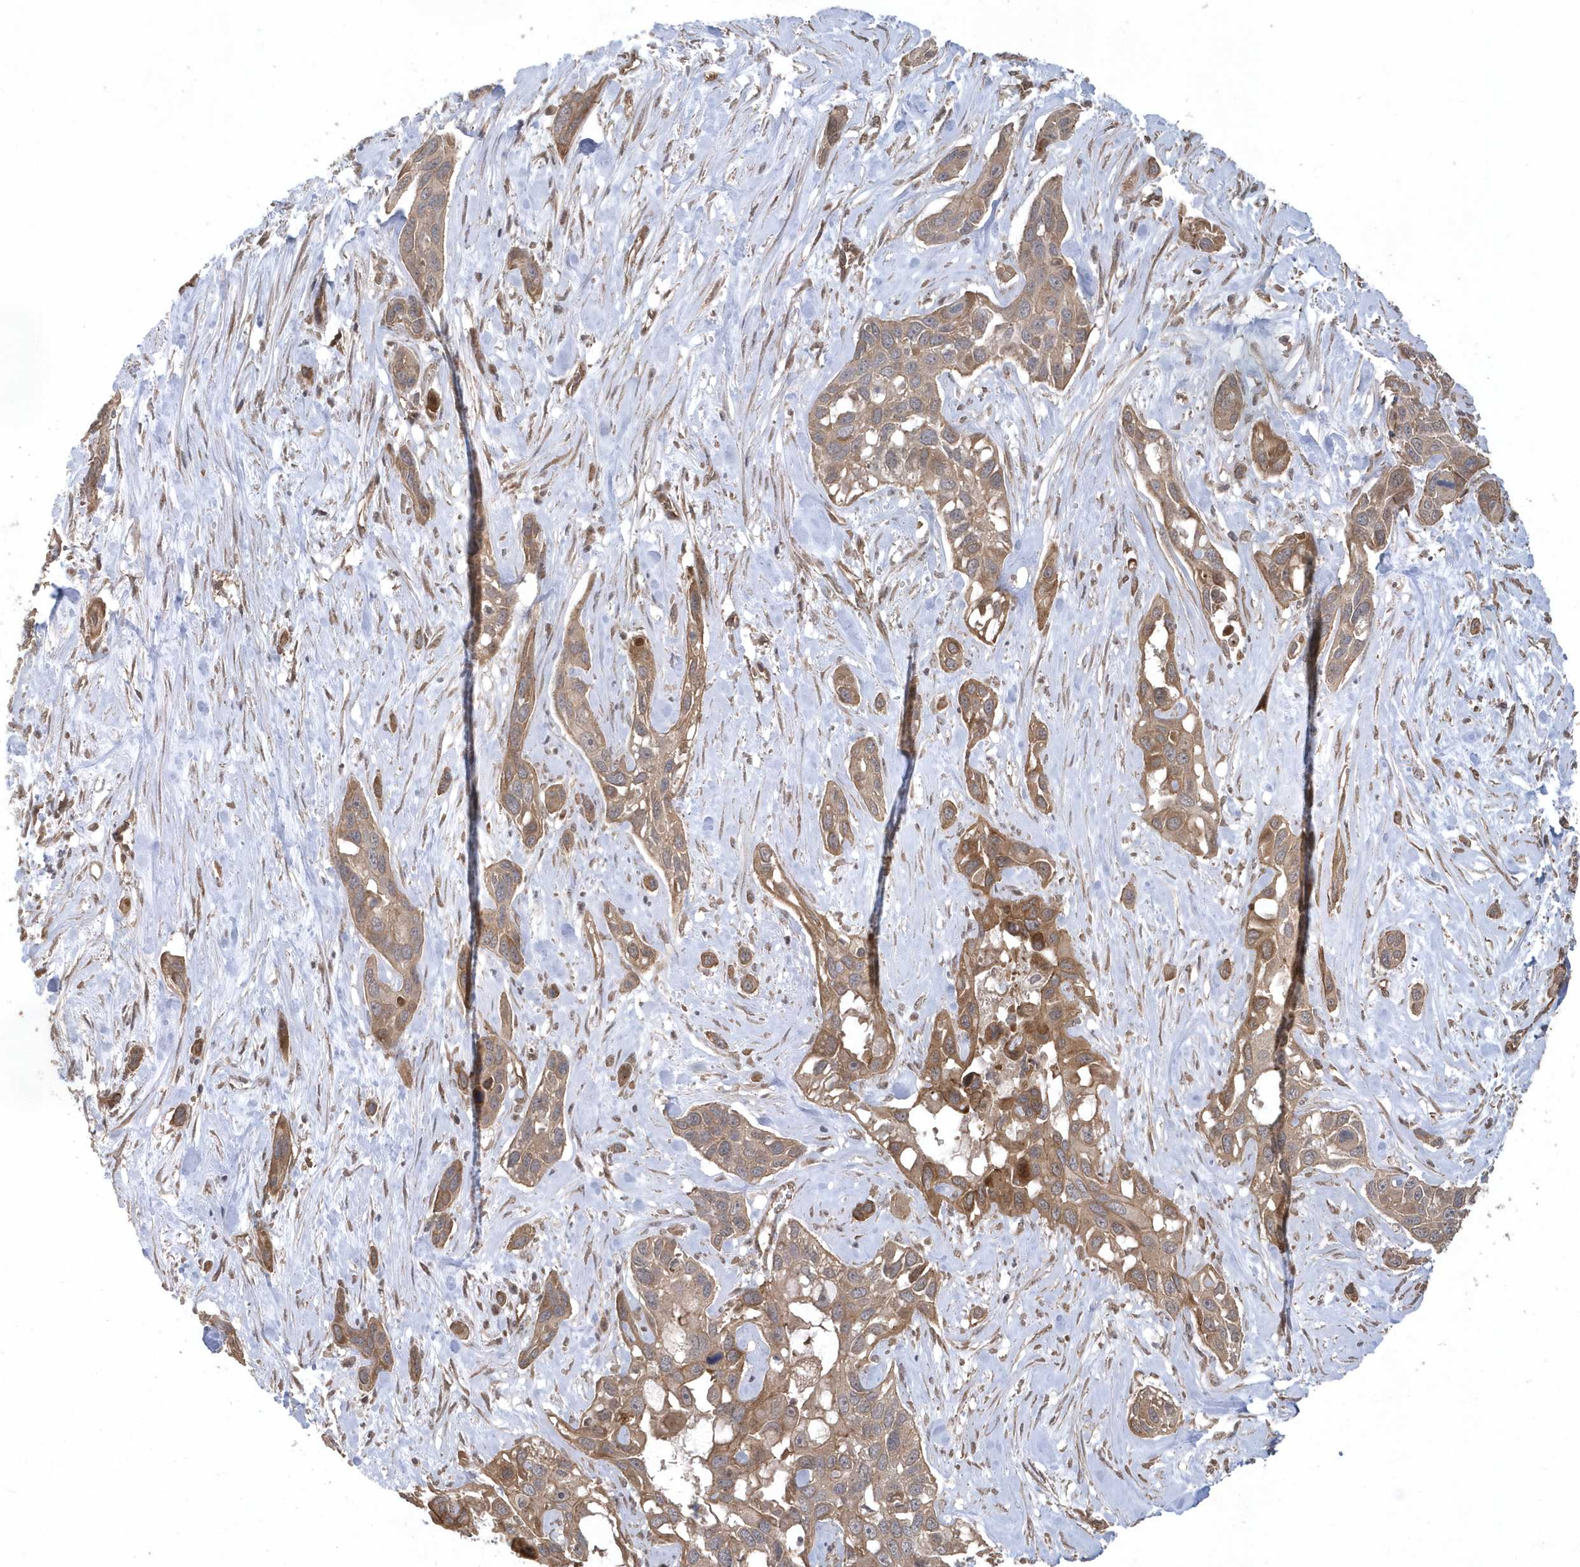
{"staining": {"intensity": "moderate", "quantity": ">75%", "location": "cytoplasmic/membranous"}, "tissue": "pancreatic cancer", "cell_type": "Tumor cells", "image_type": "cancer", "snomed": [{"axis": "morphology", "description": "Adenocarcinoma, NOS"}, {"axis": "topography", "description": "Pancreas"}], "caption": "Immunohistochemistry (IHC) image of neoplastic tissue: pancreatic cancer stained using IHC displays medium levels of moderate protein expression localized specifically in the cytoplasmic/membranous of tumor cells, appearing as a cytoplasmic/membranous brown color.", "gene": "HERPUD1", "patient": {"sex": "female", "age": 60}}